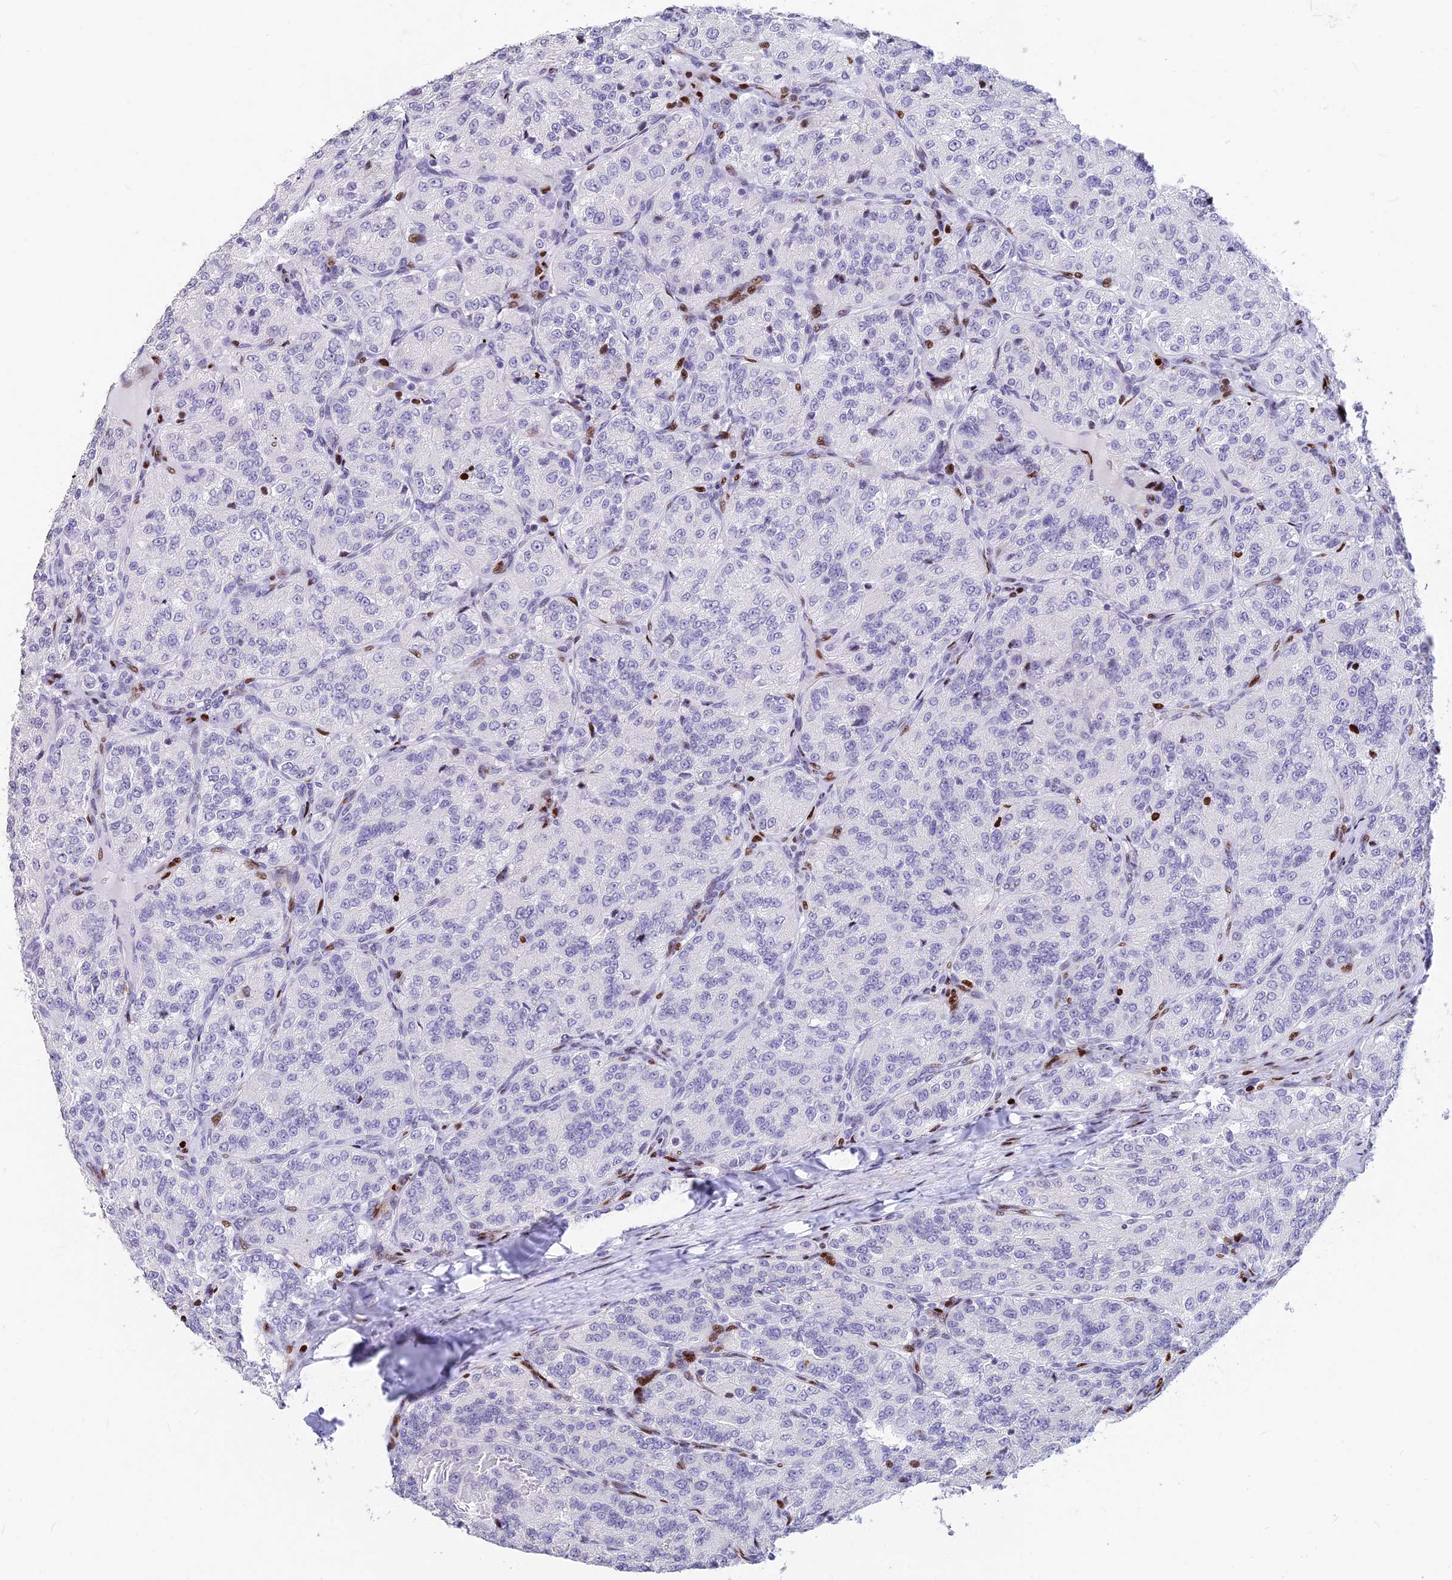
{"staining": {"intensity": "negative", "quantity": "none", "location": "none"}, "tissue": "renal cancer", "cell_type": "Tumor cells", "image_type": "cancer", "snomed": [{"axis": "morphology", "description": "Adenocarcinoma, NOS"}, {"axis": "topography", "description": "Kidney"}], "caption": "Tumor cells are negative for protein expression in human renal cancer.", "gene": "PRPS1", "patient": {"sex": "female", "age": 63}}